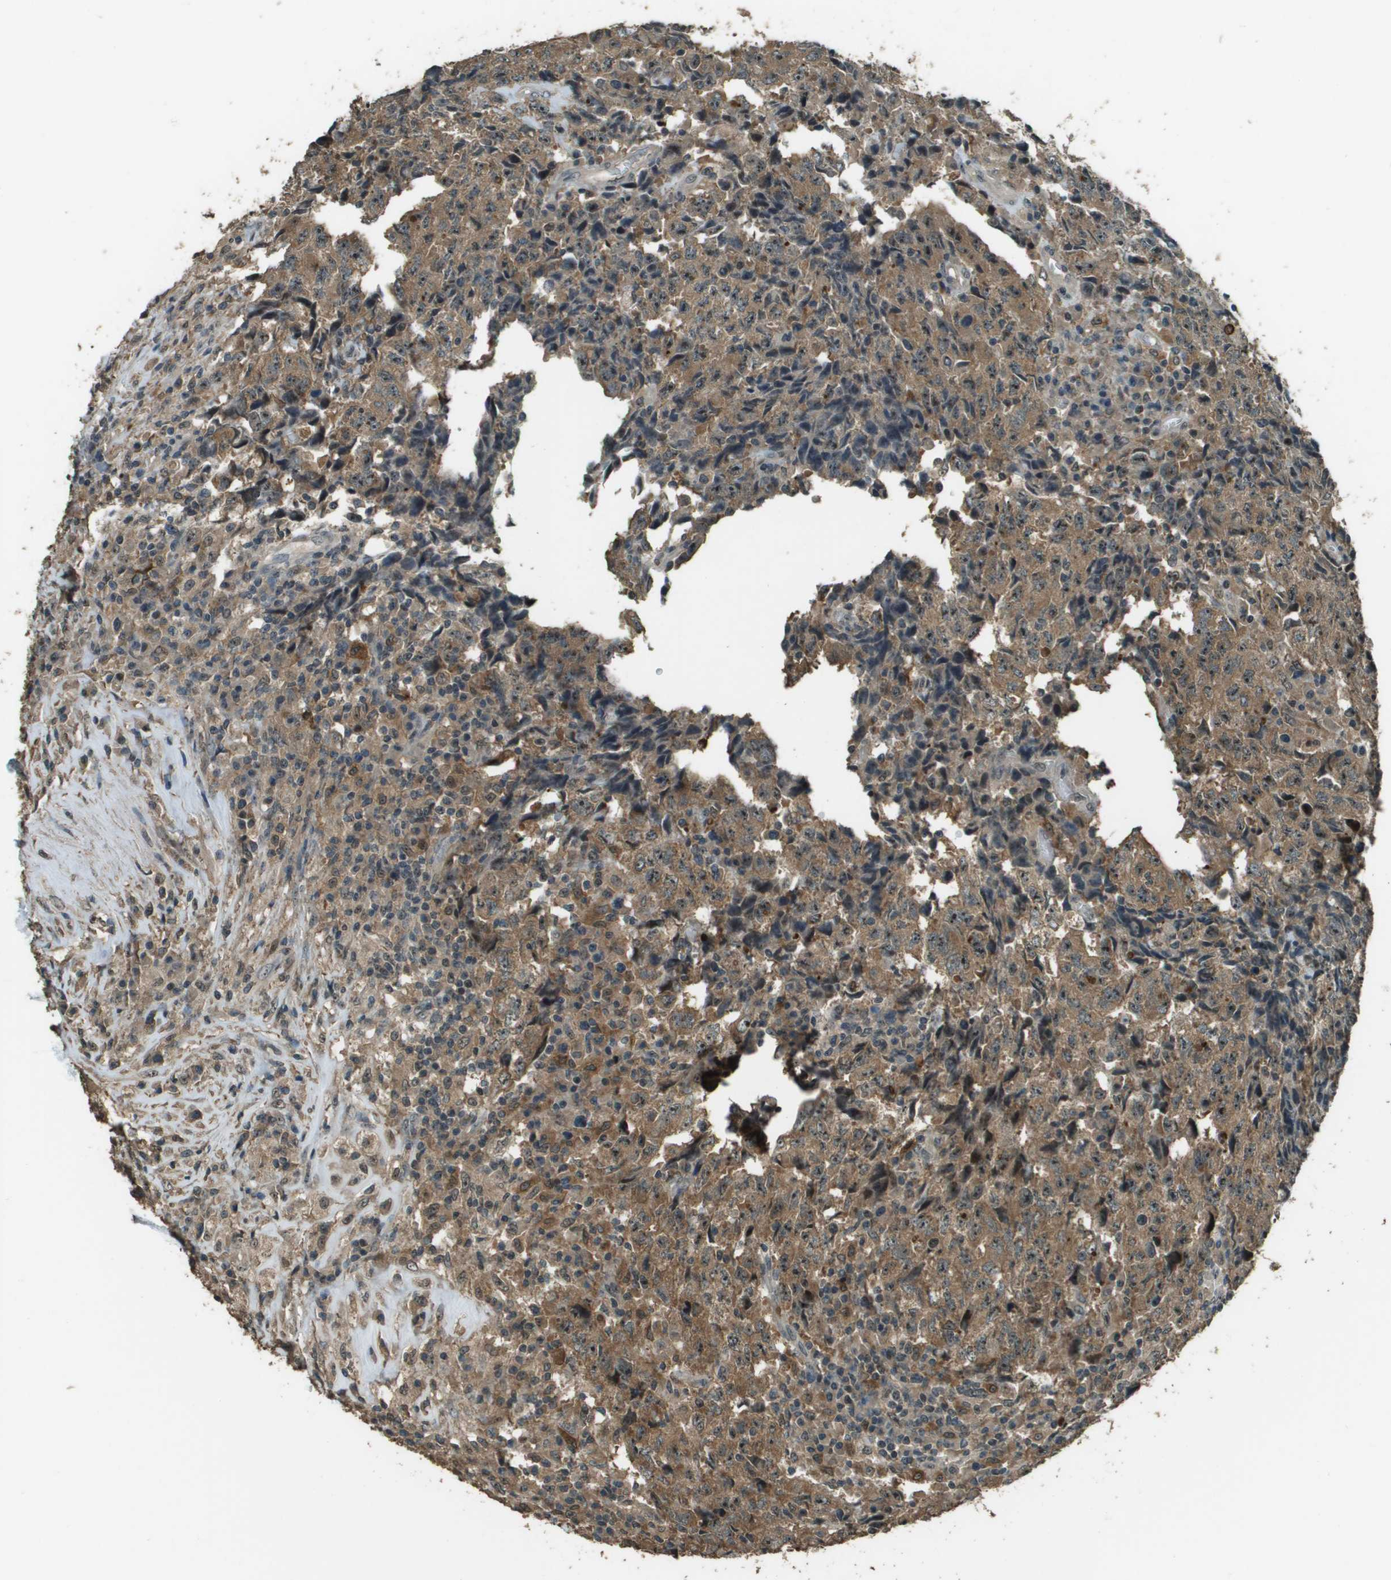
{"staining": {"intensity": "moderate", "quantity": ">75%", "location": "cytoplasmic/membranous"}, "tissue": "testis cancer", "cell_type": "Tumor cells", "image_type": "cancer", "snomed": [{"axis": "morphology", "description": "Necrosis, NOS"}, {"axis": "morphology", "description": "Carcinoma, Embryonal, NOS"}, {"axis": "topography", "description": "Testis"}], "caption": "IHC photomicrograph of human testis cancer (embryonal carcinoma) stained for a protein (brown), which reveals medium levels of moderate cytoplasmic/membranous staining in approximately >75% of tumor cells.", "gene": "SDC3", "patient": {"sex": "male", "age": 19}}